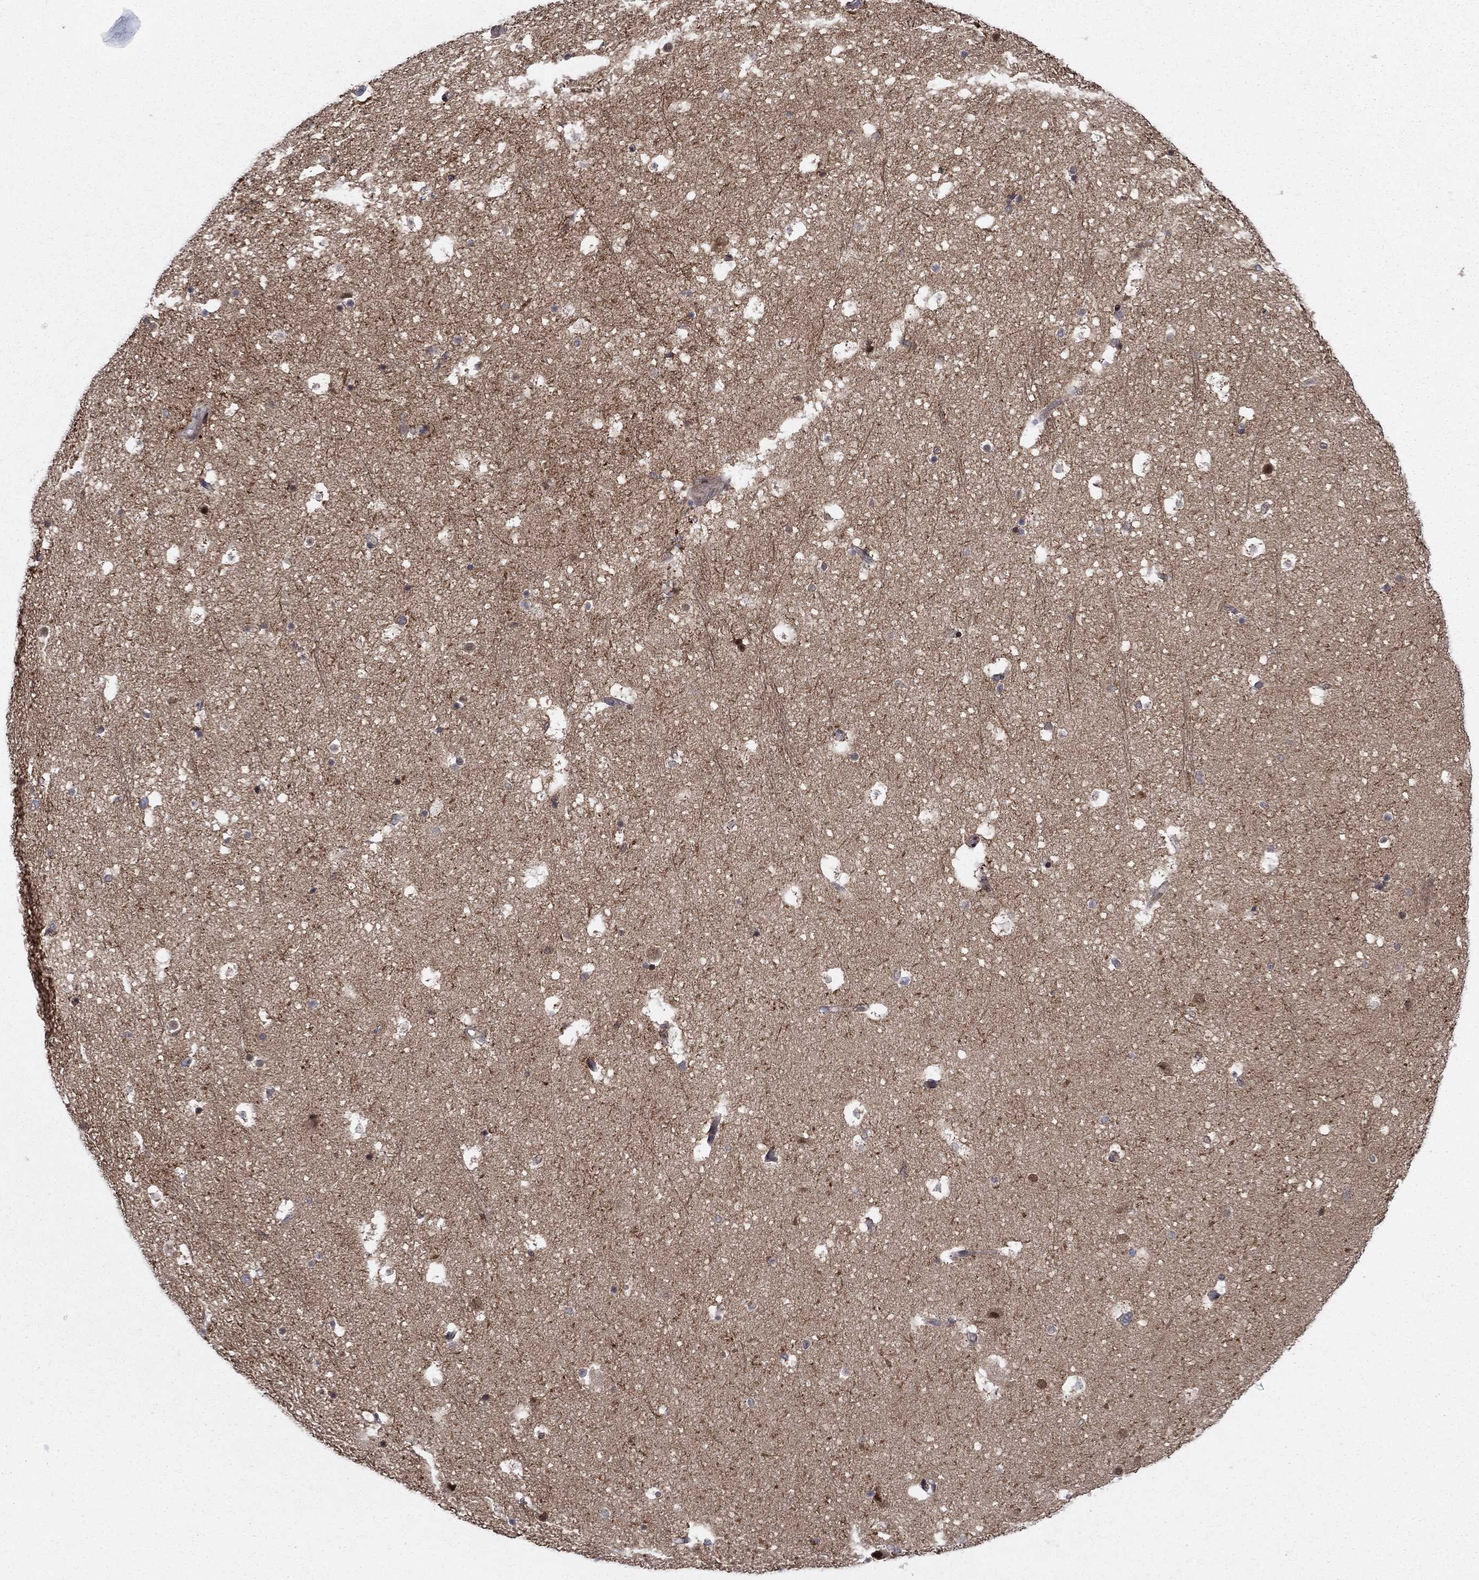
{"staining": {"intensity": "negative", "quantity": "none", "location": "none"}, "tissue": "hippocampus", "cell_type": "Glial cells", "image_type": "normal", "snomed": [{"axis": "morphology", "description": "Normal tissue, NOS"}, {"axis": "topography", "description": "Hippocampus"}], "caption": "This histopathology image is of normal hippocampus stained with immunohistochemistry to label a protein in brown with the nuclei are counter-stained blue. There is no expression in glial cells.", "gene": "PSMC1", "patient": {"sex": "male", "age": 51}}